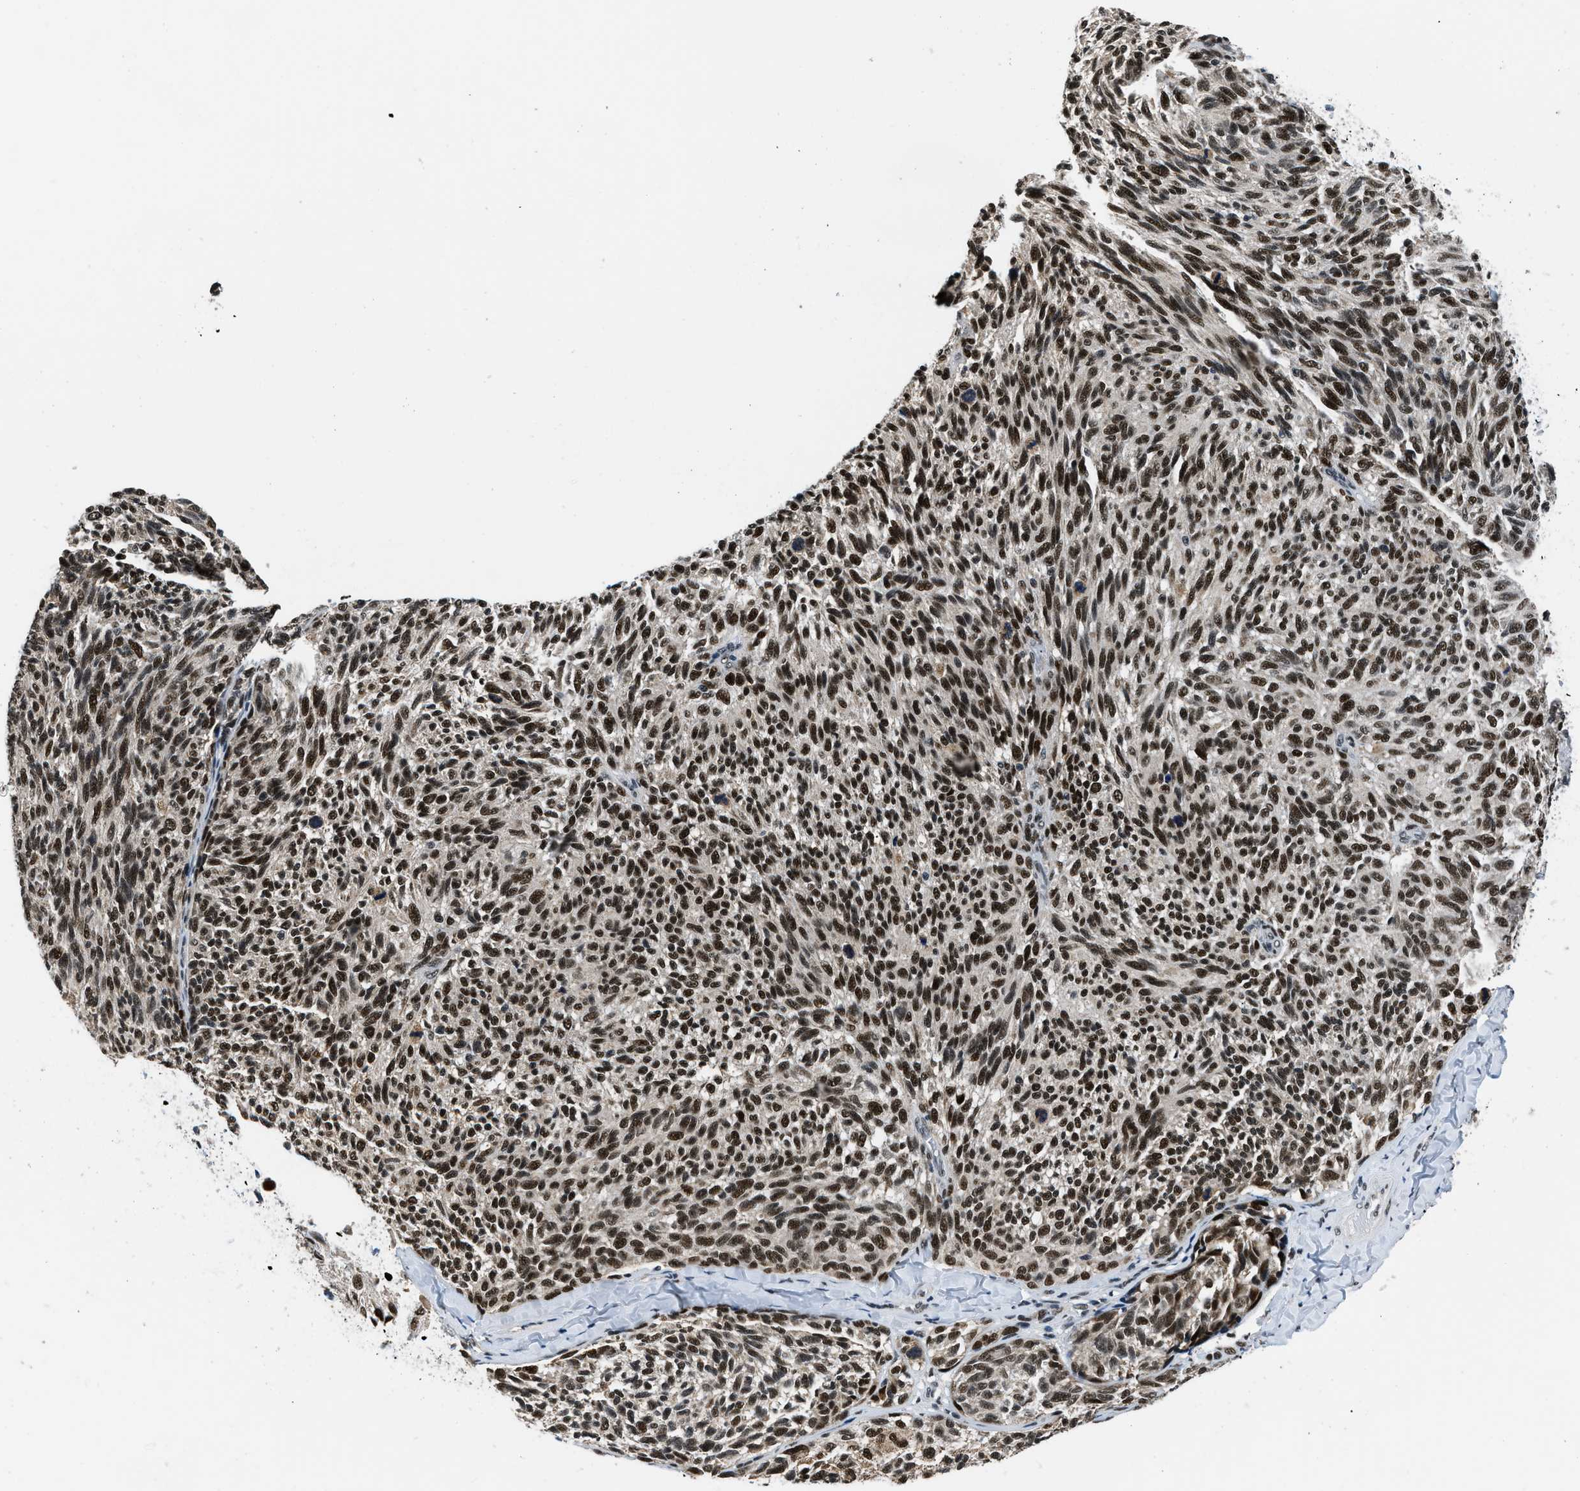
{"staining": {"intensity": "strong", "quantity": ">75%", "location": "nuclear"}, "tissue": "melanoma", "cell_type": "Tumor cells", "image_type": "cancer", "snomed": [{"axis": "morphology", "description": "Malignant melanoma, NOS"}, {"axis": "topography", "description": "Skin"}], "caption": "The histopathology image shows immunohistochemical staining of melanoma. There is strong nuclear expression is seen in approximately >75% of tumor cells.", "gene": "KDM3B", "patient": {"sex": "female", "age": 73}}